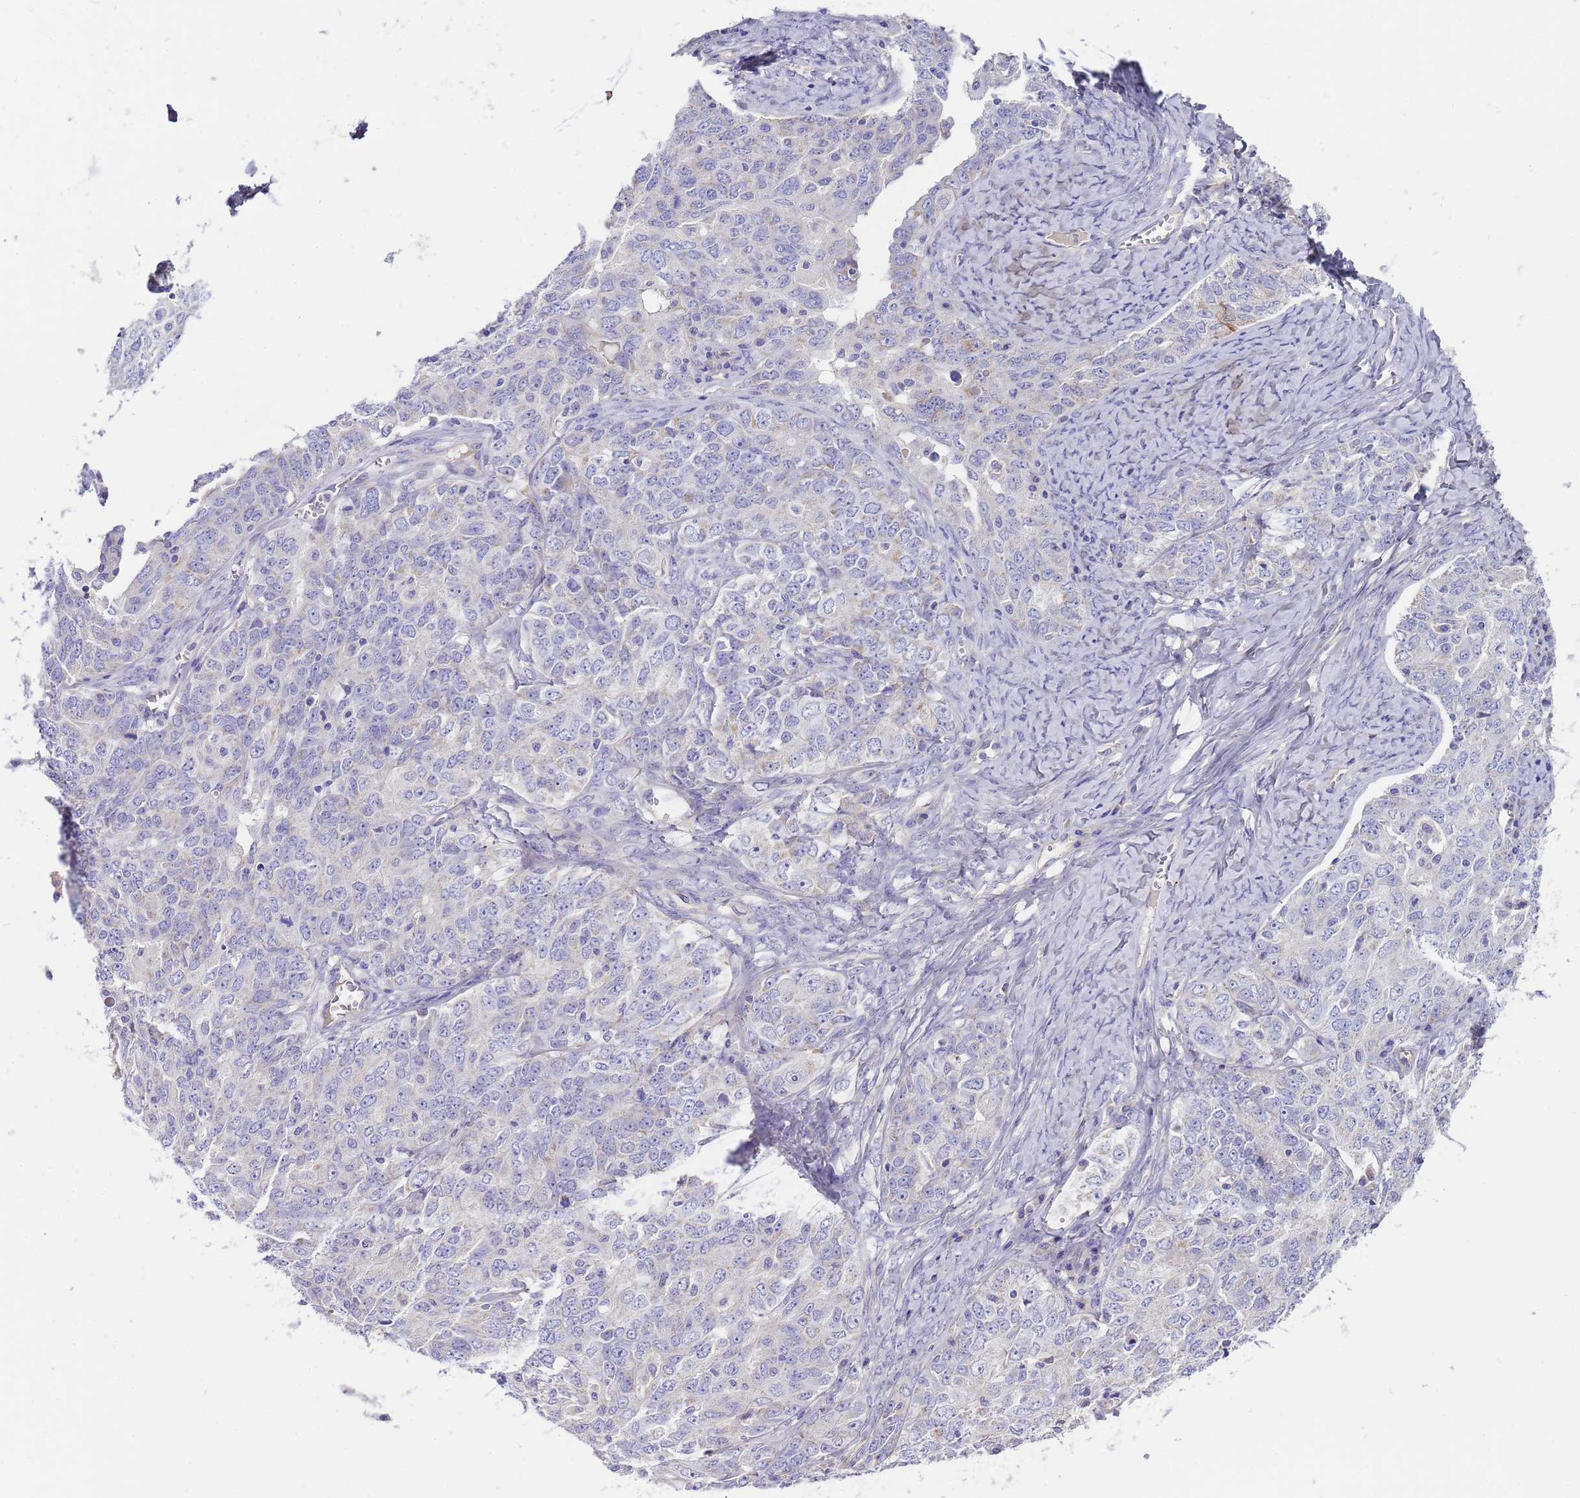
{"staining": {"intensity": "negative", "quantity": "none", "location": "none"}, "tissue": "ovarian cancer", "cell_type": "Tumor cells", "image_type": "cancer", "snomed": [{"axis": "morphology", "description": "Carcinoma, endometroid"}, {"axis": "topography", "description": "Ovary"}], "caption": "Ovarian cancer was stained to show a protein in brown. There is no significant positivity in tumor cells. (Immunohistochemistry, brightfield microscopy, high magnification).", "gene": "RIPPLY2", "patient": {"sex": "female", "age": 62}}